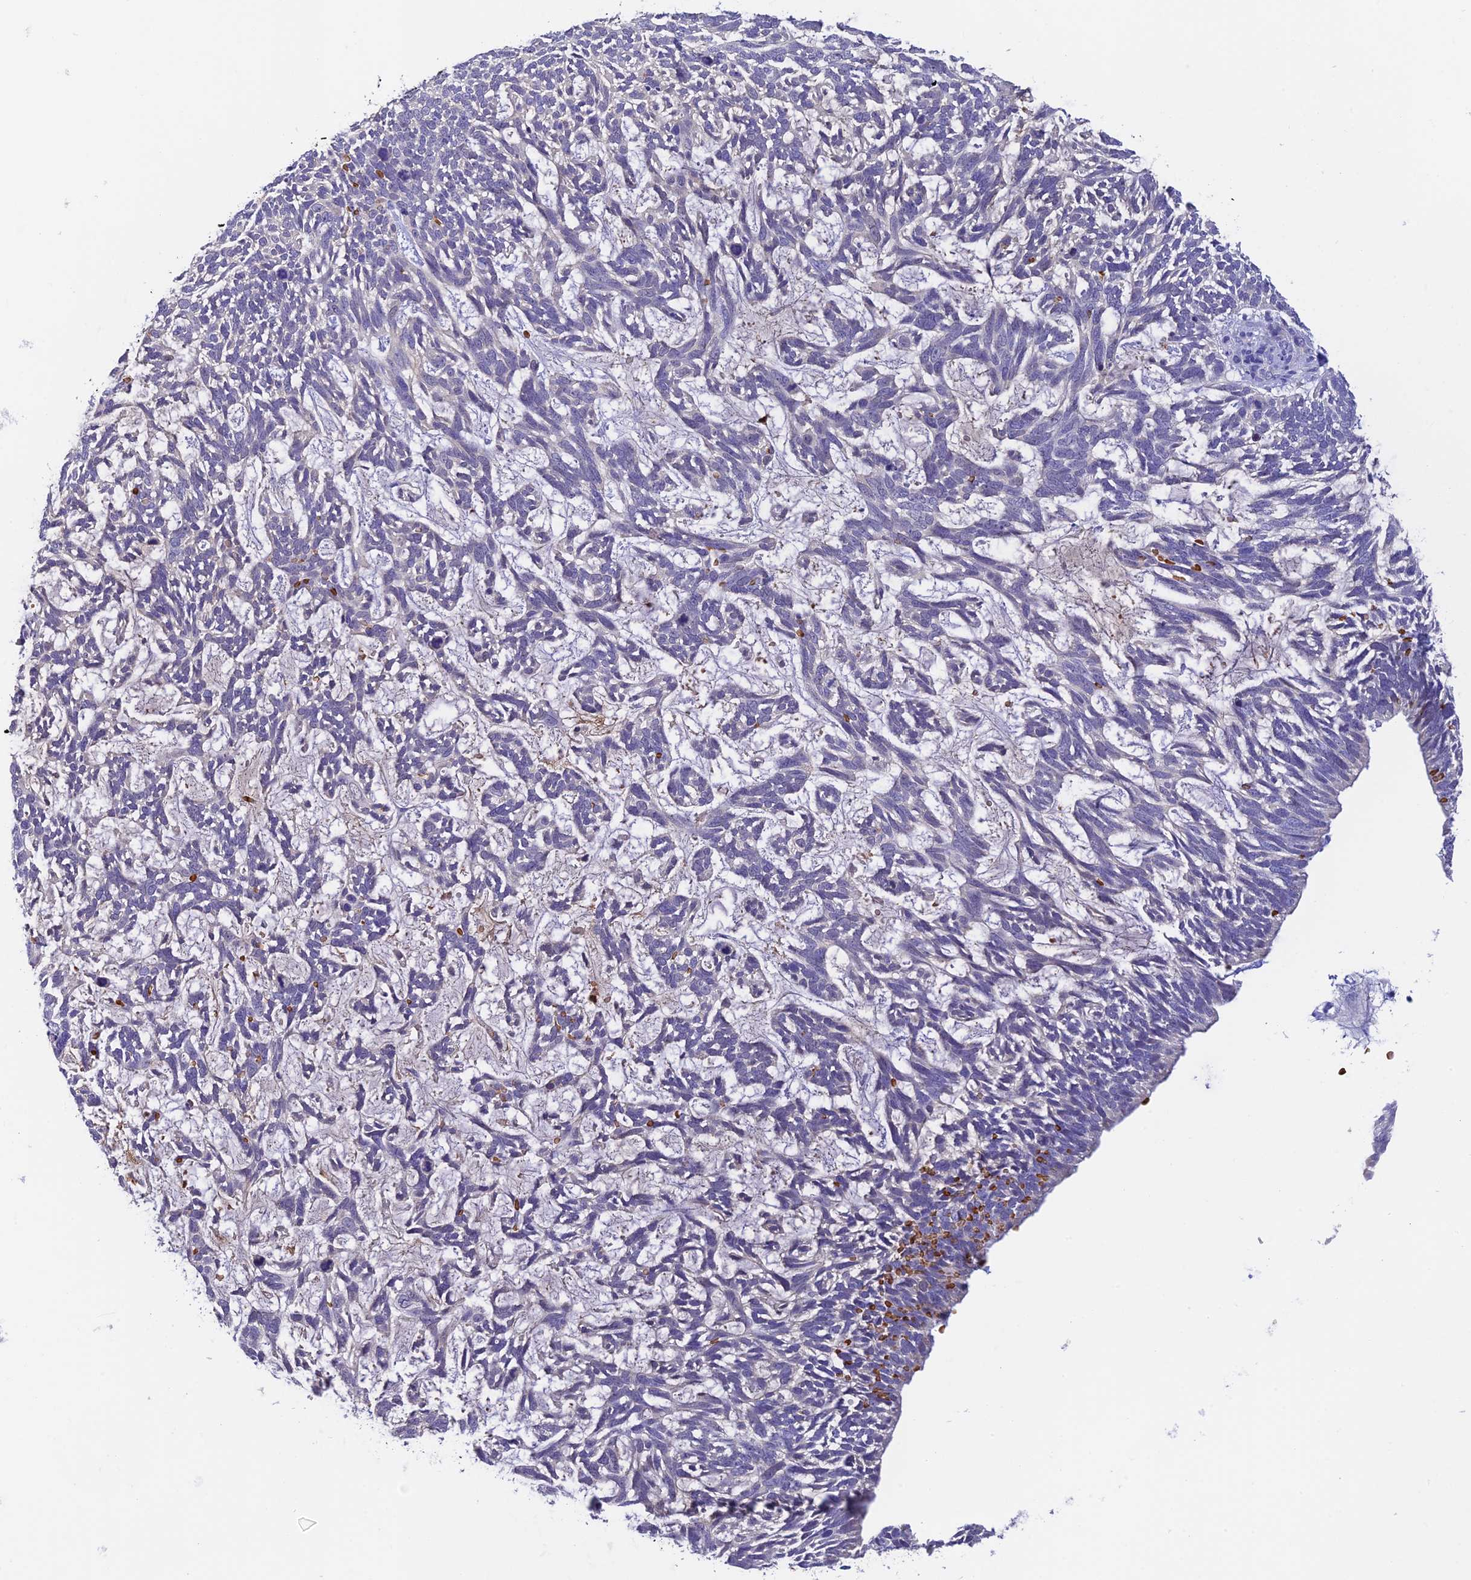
{"staining": {"intensity": "negative", "quantity": "none", "location": "none"}, "tissue": "skin cancer", "cell_type": "Tumor cells", "image_type": "cancer", "snomed": [{"axis": "morphology", "description": "Basal cell carcinoma"}, {"axis": "topography", "description": "Skin"}], "caption": "IHC image of neoplastic tissue: human skin cancer stained with DAB displays no significant protein staining in tumor cells.", "gene": "HDHD2", "patient": {"sex": "male", "age": 88}}